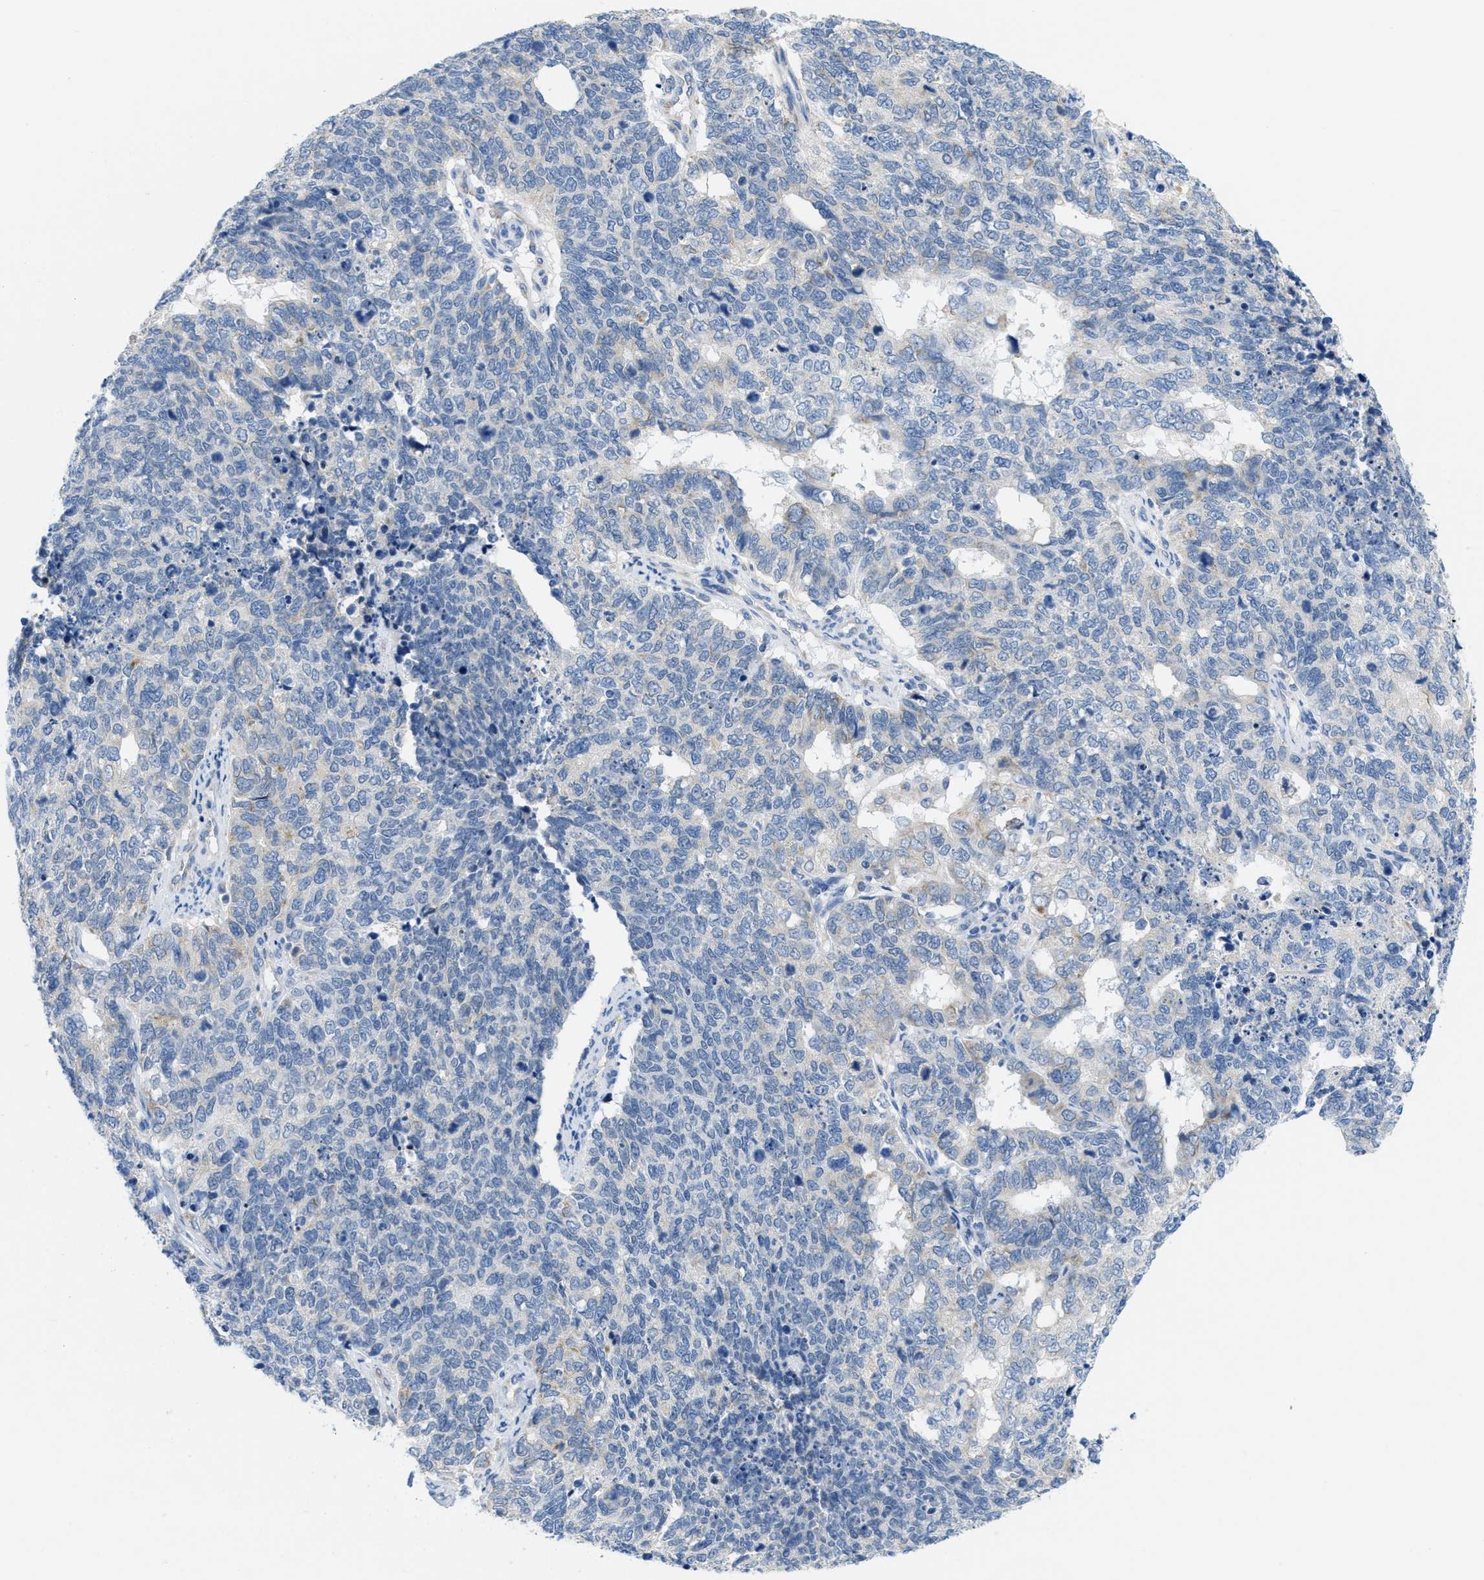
{"staining": {"intensity": "negative", "quantity": "none", "location": "none"}, "tissue": "cervical cancer", "cell_type": "Tumor cells", "image_type": "cancer", "snomed": [{"axis": "morphology", "description": "Squamous cell carcinoma, NOS"}, {"axis": "topography", "description": "Cervix"}], "caption": "Tumor cells are negative for protein expression in human cervical squamous cell carcinoma.", "gene": "PTDSS1", "patient": {"sex": "female", "age": 63}}